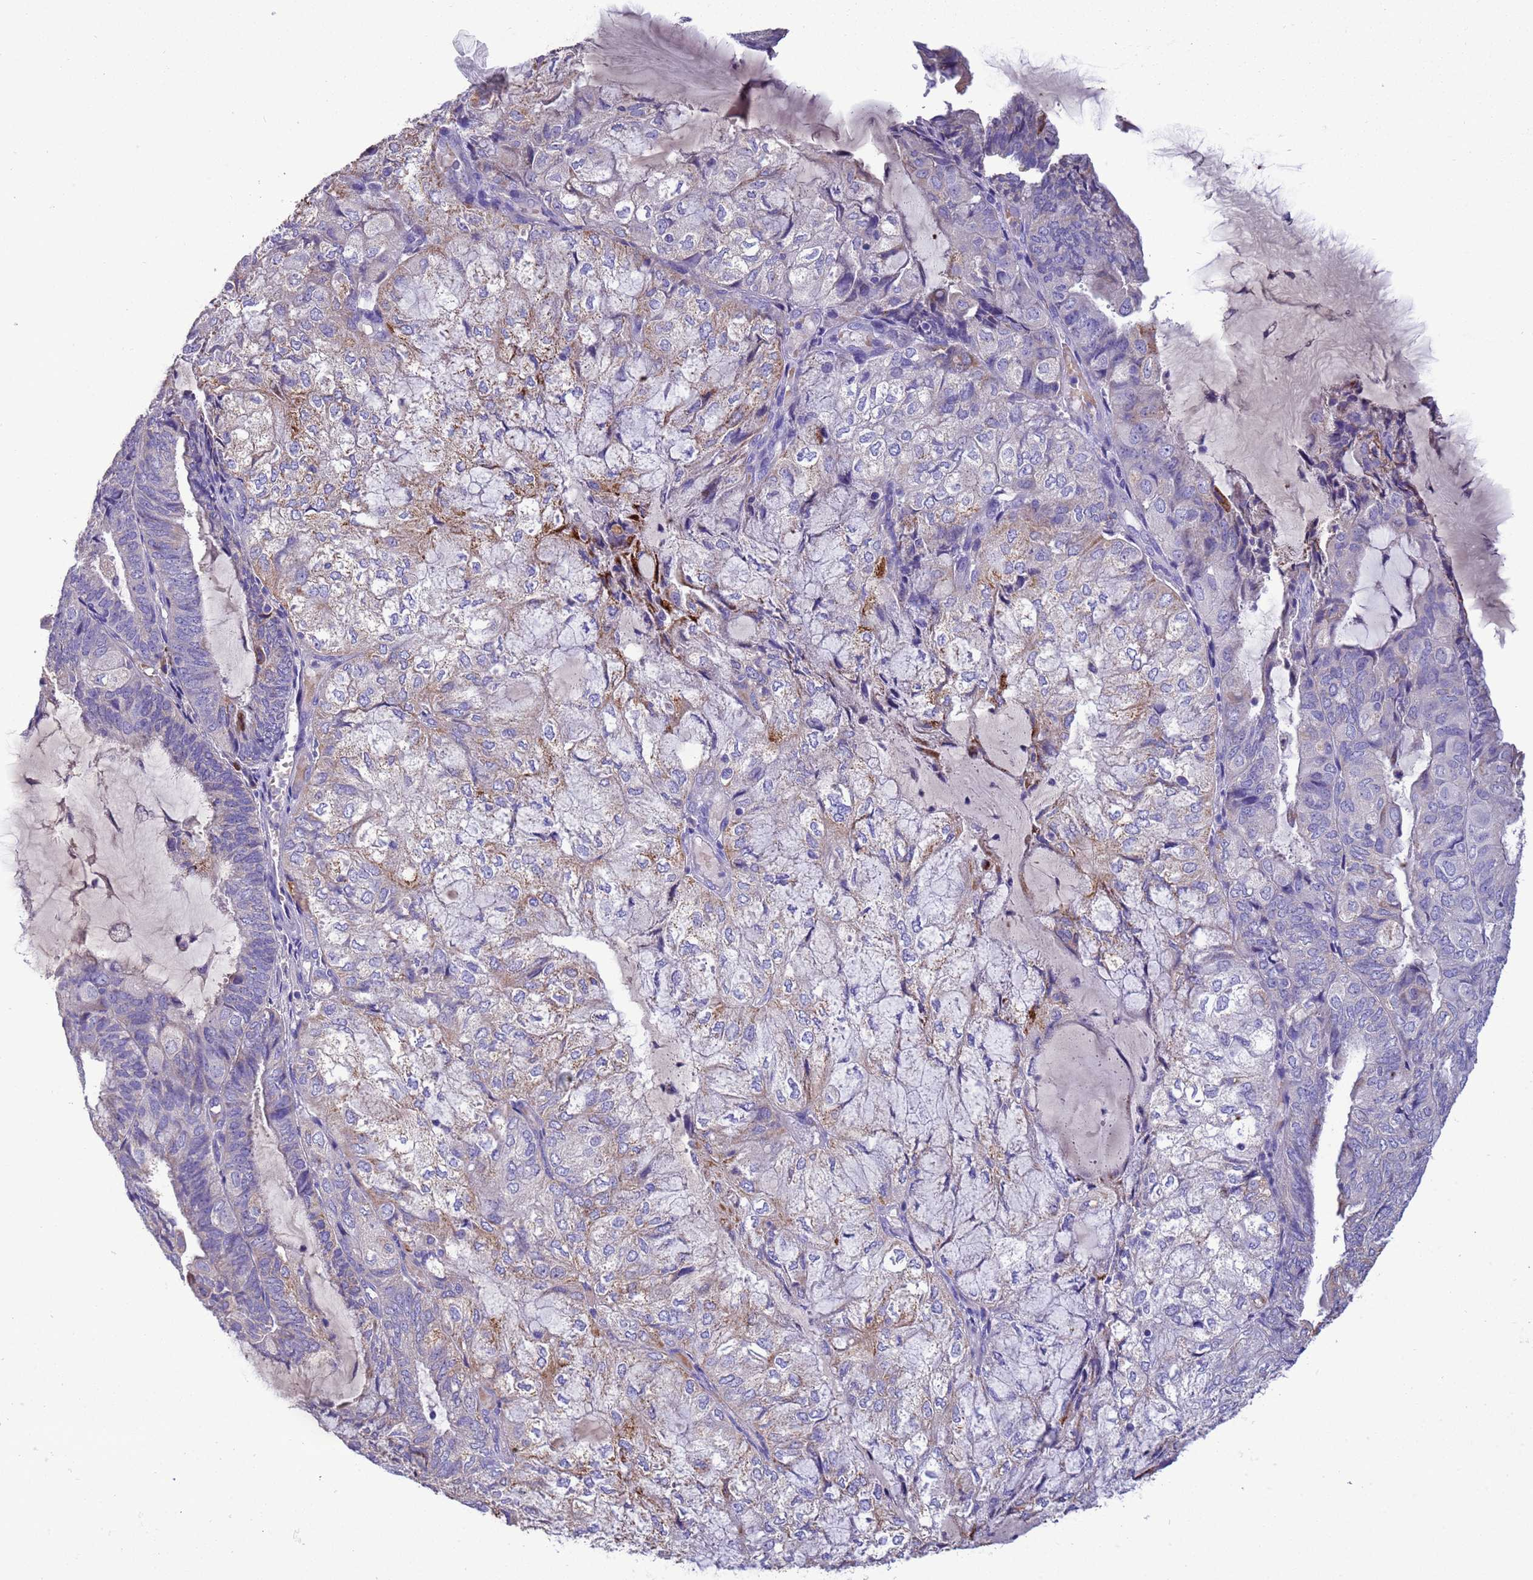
{"staining": {"intensity": "weak", "quantity": "<25%", "location": "cytoplasmic/membranous"}, "tissue": "endometrial cancer", "cell_type": "Tumor cells", "image_type": "cancer", "snomed": [{"axis": "morphology", "description": "Adenocarcinoma, NOS"}, {"axis": "topography", "description": "Endometrium"}], "caption": "High power microscopy photomicrograph of an IHC micrograph of endometrial cancer (adenocarcinoma), revealing no significant staining in tumor cells.", "gene": "SLC24A3", "patient": {"sex": "female", "age": 81}}